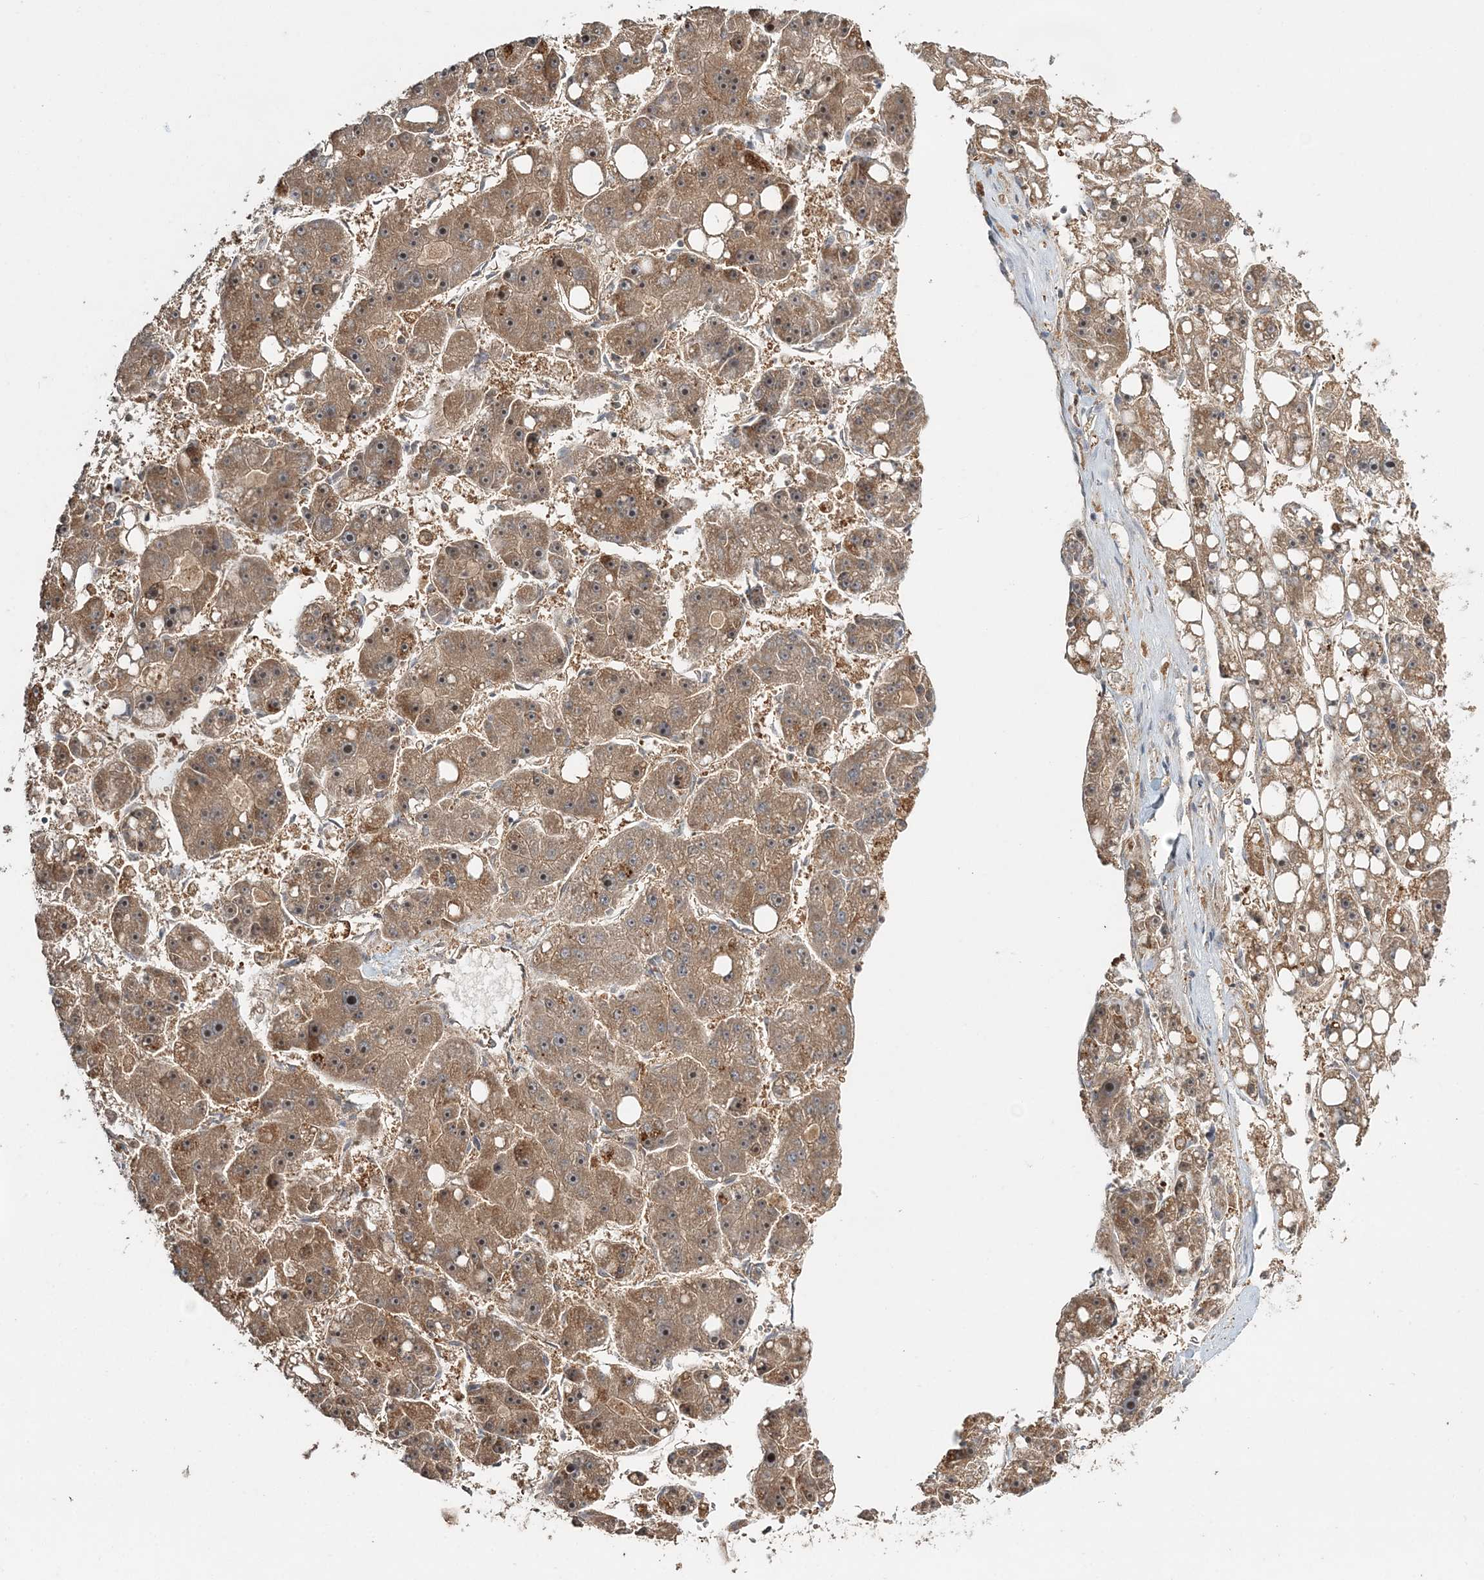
{"staining": {"intensity": "weak", "quantity": ">75%", "location": "cytoplasmic/membranous"}, "tissue": "liver cancer", "cell_type": "Tumor cells", "image_type": "cancer", "snomed": [{"axis": "morphology", "description": "Carcinoma, Hepatocellular, NOS"}, {"axis": "topography", "description": "Liver"}], "caption": "There is low levels of weak cytoplasmic/membranous expression in tumor cells of liver cancer (hepatocellular carcinoma), as demonstrated by immunohistochemical staining (brown color).", "gene": "UBTD2", "patient": {"sex": "female", "age": 61}}